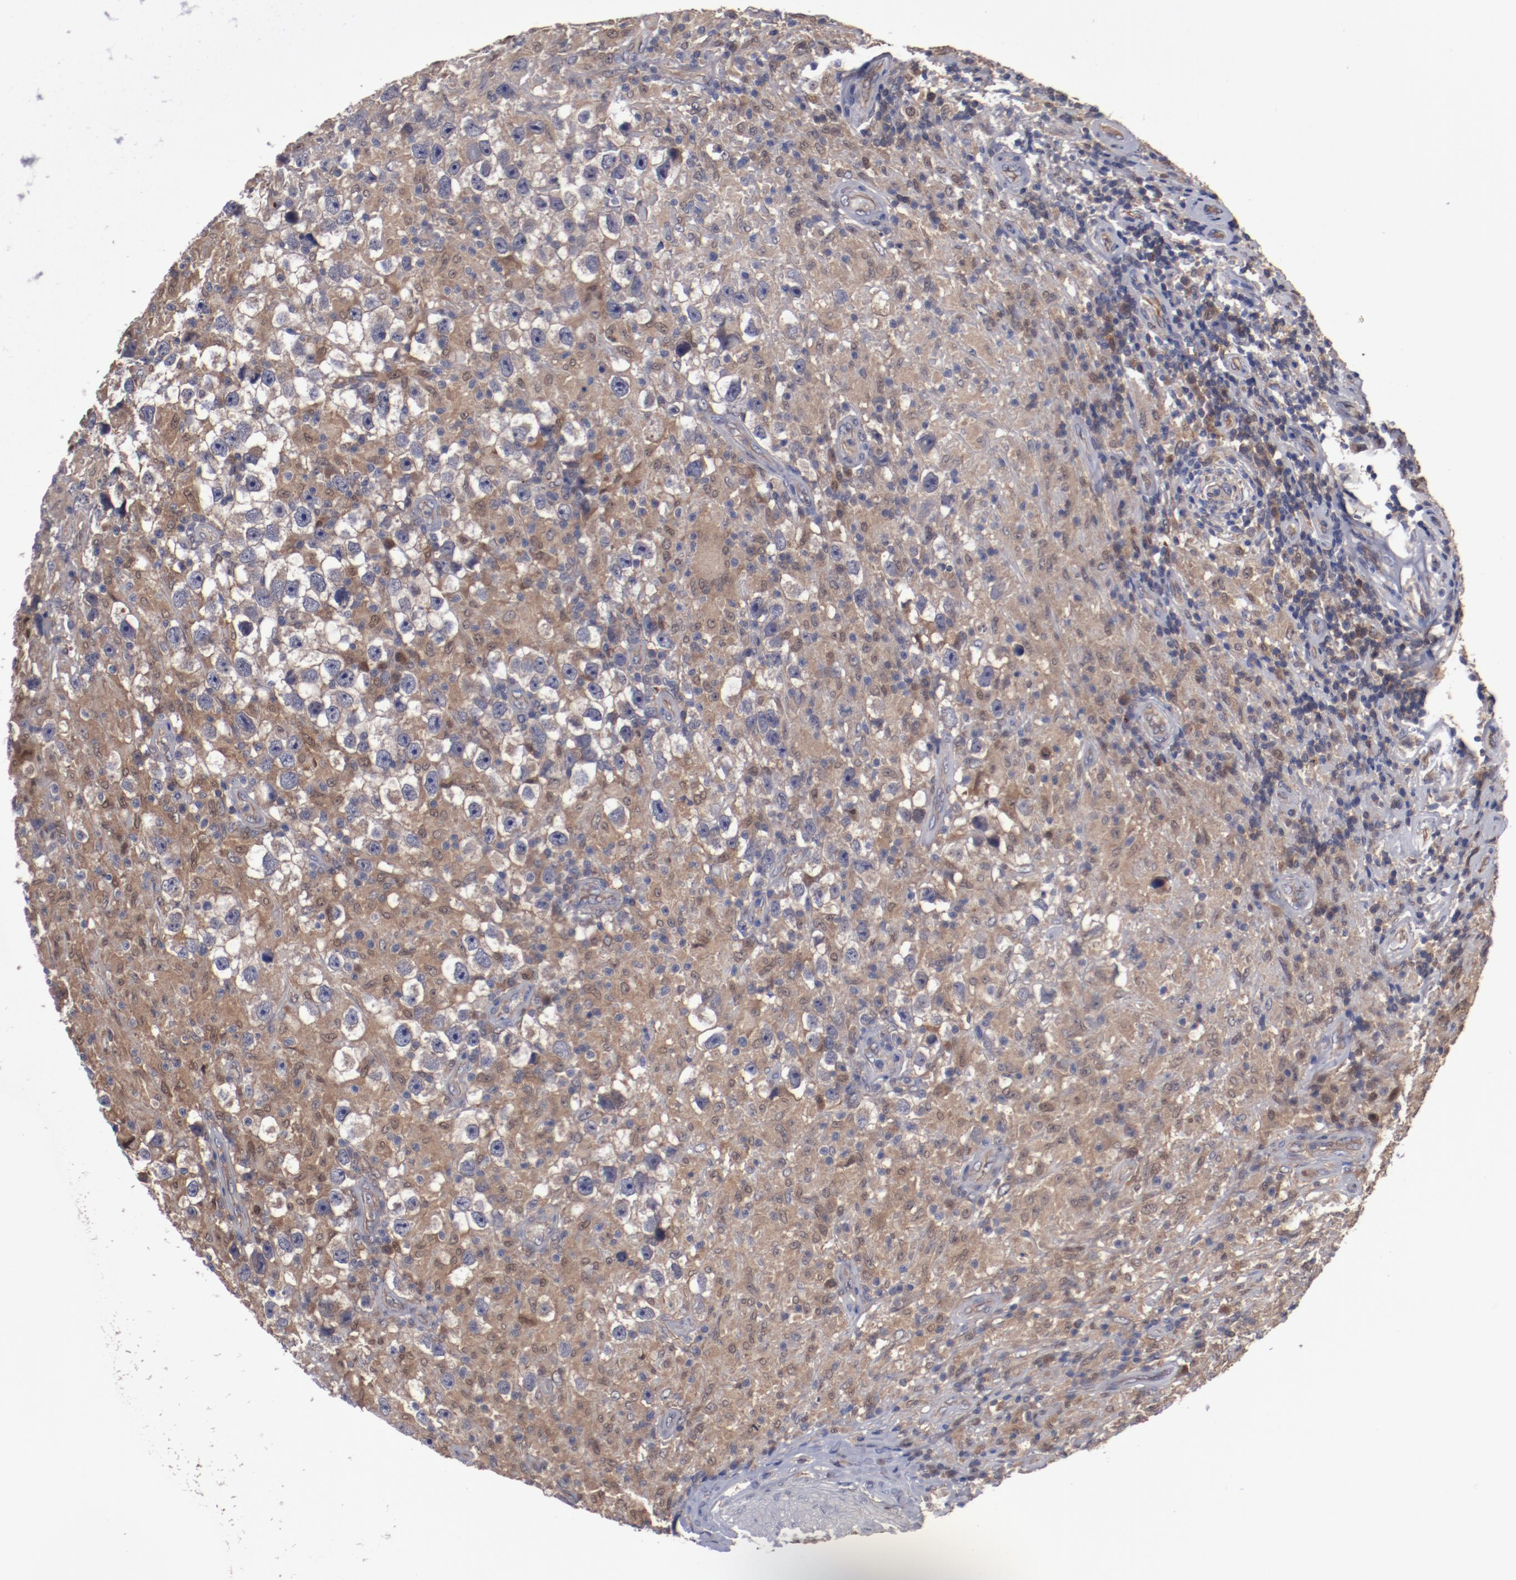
{"staining": {"intensity": "moderate", "quantity": ">75%", "location": "cytoplasmic/membranous"}, "tissue": "testis cancer", "cell_type": "Tumor cells", "image_type": "cancer", "snomed": [{"axis": "morphology", "description": "Seminoma, NOS"}, {"axis": "topography", "description": "Testis"}], "caption": "Brown immunohistochemical staining in testis cancer (seminoma) demonstrates moderate cytoplasmic/membranous staining in approximately >75% of tumor cells.", "gene": "DNAAF2", "patient": {"sex": "male", "age": 34}}